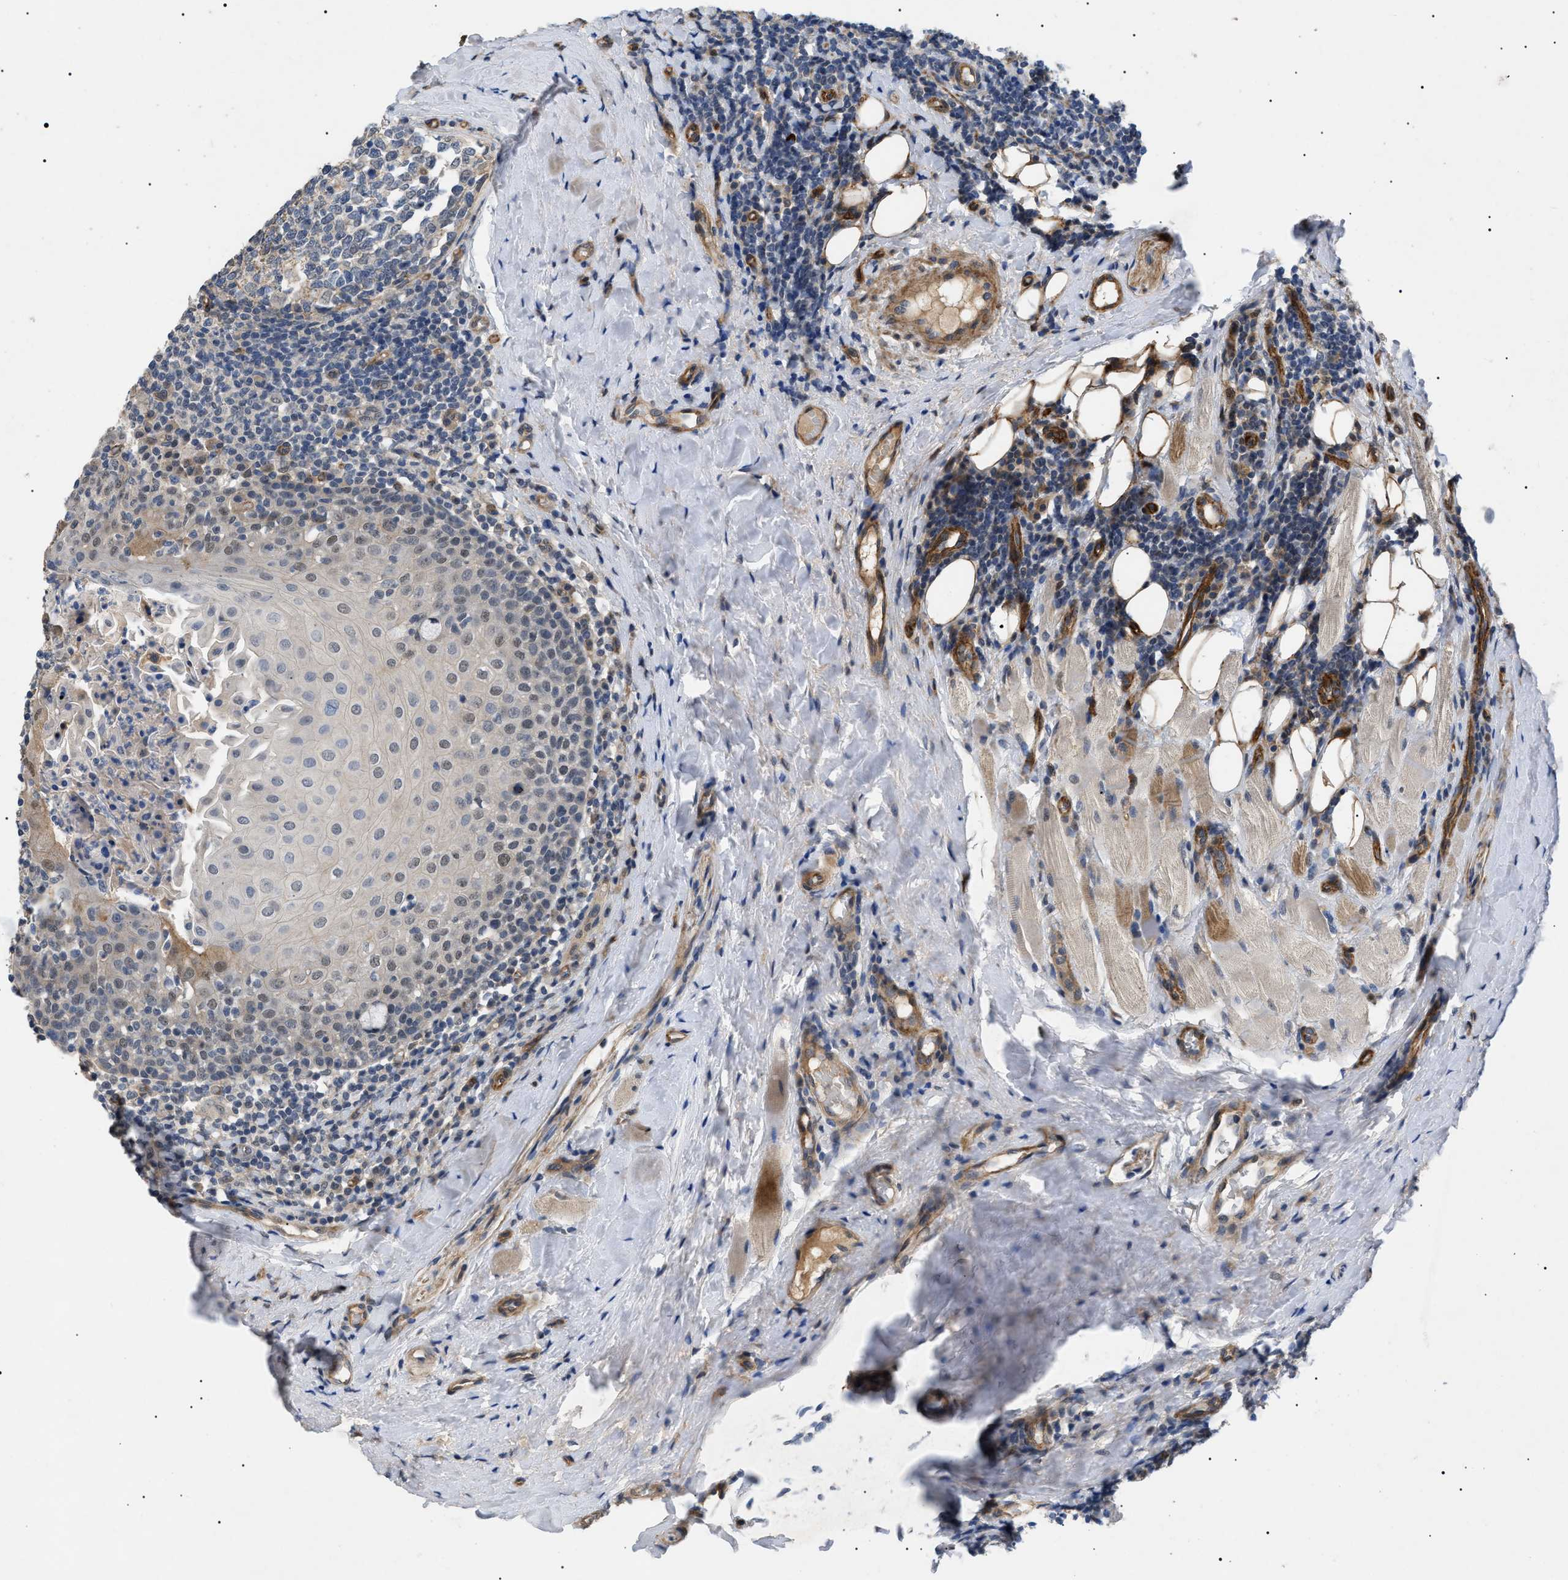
{"staining": {"intensity": "weak", "quantity": ">75%", "location": "cytoplasmic/membranous"}, "tissue": "tonsil", "cell_type": "Germinal center cells", "image_type": "normal", "snomed": [{"axis": "morphology", "description": "Normal tissue, NOS"}, {"axis": "topography", "description": "Tonsil"}], "caption": "Tonsil stained with immunohistochemistry (IHC) shows weak cytoplasmic/membranous positivity in approximately >75% of germinal center cells.", "gene": "CRCP", "patient": {"sex": "female", "age": 19}}